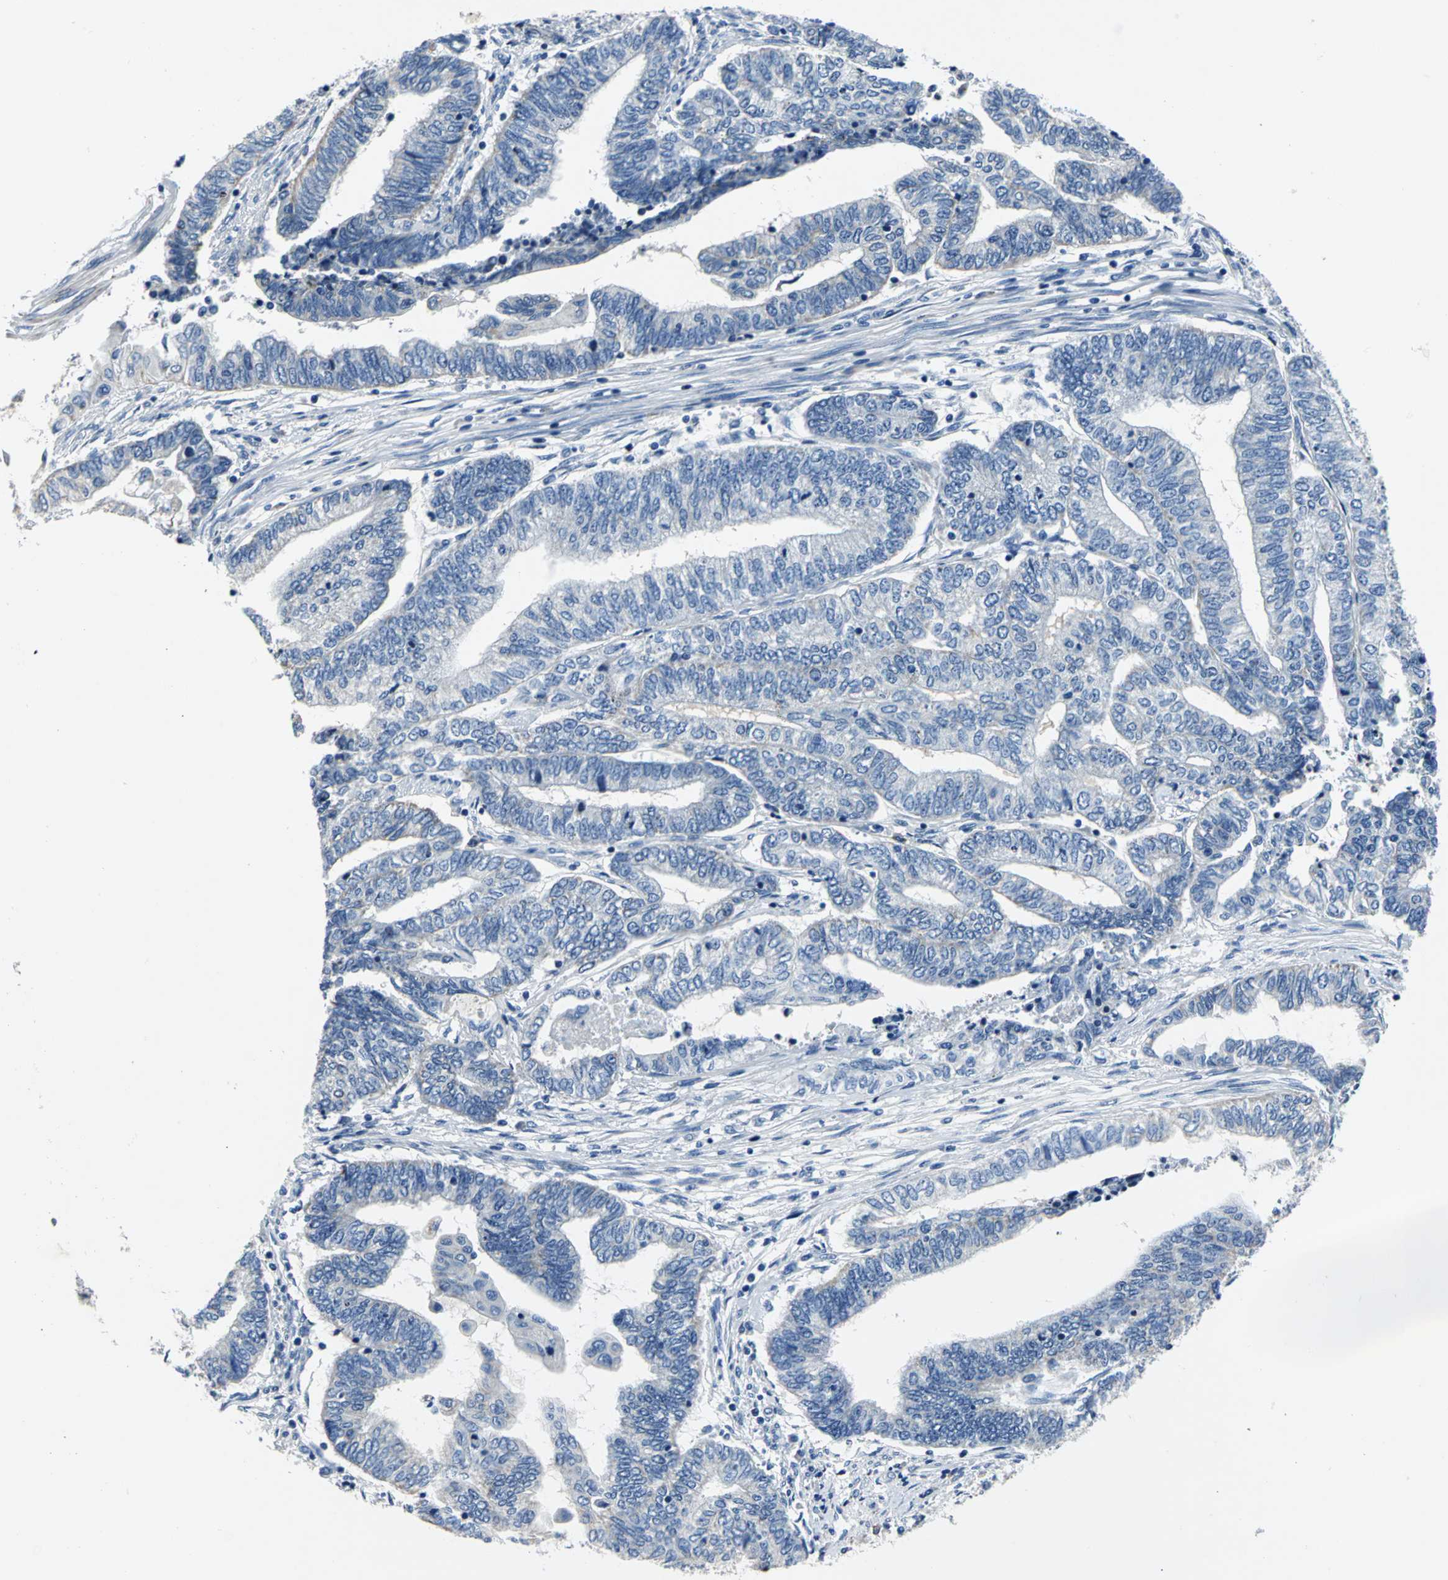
{"staining": {"intensity": "weak", "quantity": "25%-75%", "location": "cytoplasmic/membranous"}, "tissue": "endometrial cancer", "cell_type": "Tumor cells", "image_type": "cancer", "snomed": [{"axis": "morphology", "description": "Adenocarcinoma, NOS"}, {"axis": "topography", "description": "Uterus"}, {"axis": "topography", "description": "Endometrium"}], "caption": "There is low levels of weak cytoplasmic/membranous positivity in tumor cells of endometrial adenocarcinoma, as demonstrated by immunohistochemical staining (brown color).", "gene": "IFI6", "patient": {"sex": "female", "age": 70}}